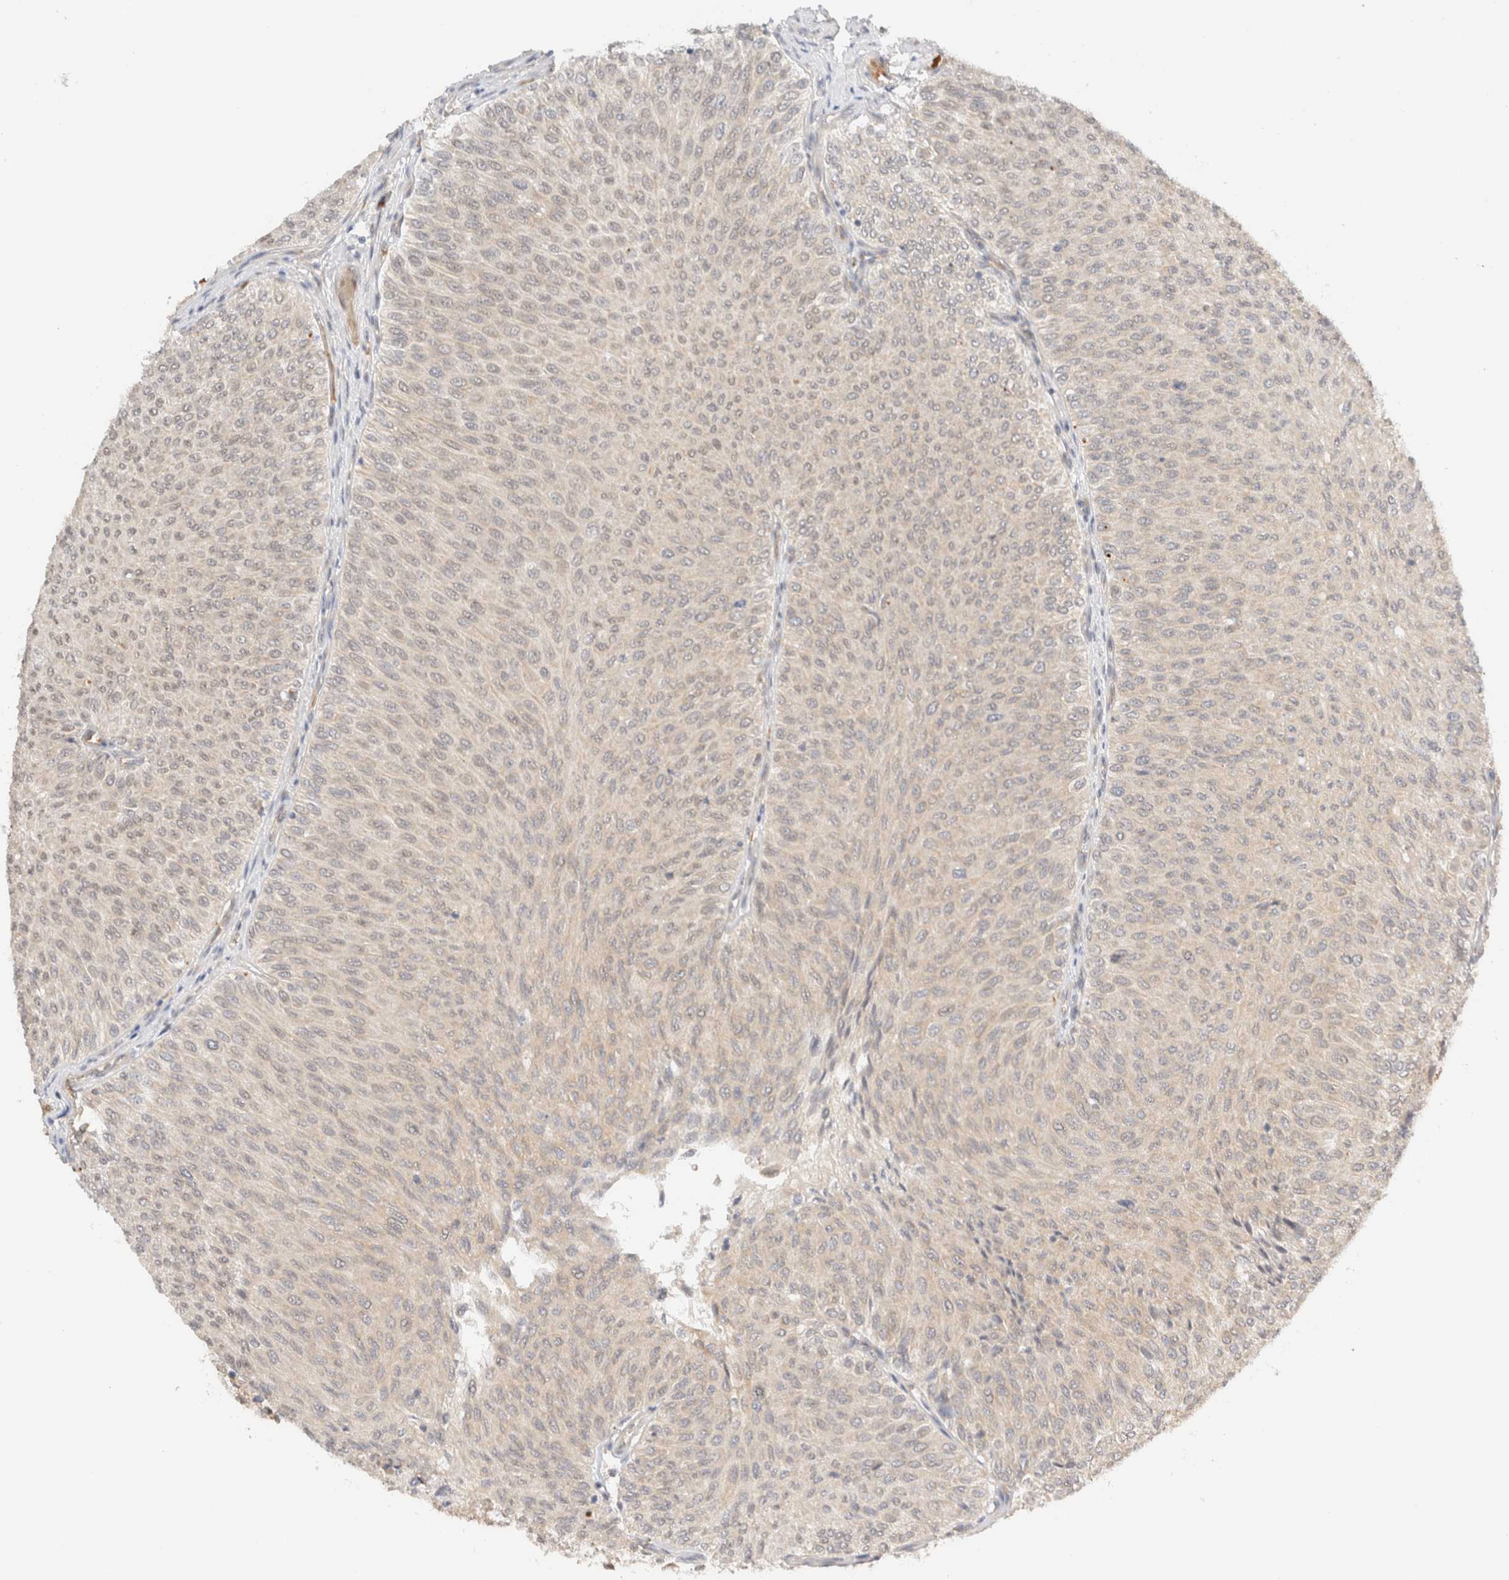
{"staining": {"intensity": "weak", "quantity": "25%-75%", "location": "cytoplasmic/membranous"}, "tissue": "urothelial cancer", "cell_type": "Tumor cells", "image_type": "cancer", "snomed": [{"axis": "morphology", "description": "Urothelial carcinoma, Low grade"}, {"axis": "topography", "description": "Urinary bladder"}], "caption": "Human urothelial carcinoma (low-grade) stained for a protein (brown) displays weak cytoplasmic/membranous positive positivity in approximately 25%-75% of tumor cells.", "gene": "SYVN1", "patient": {"sex": "male", "age": 78}}